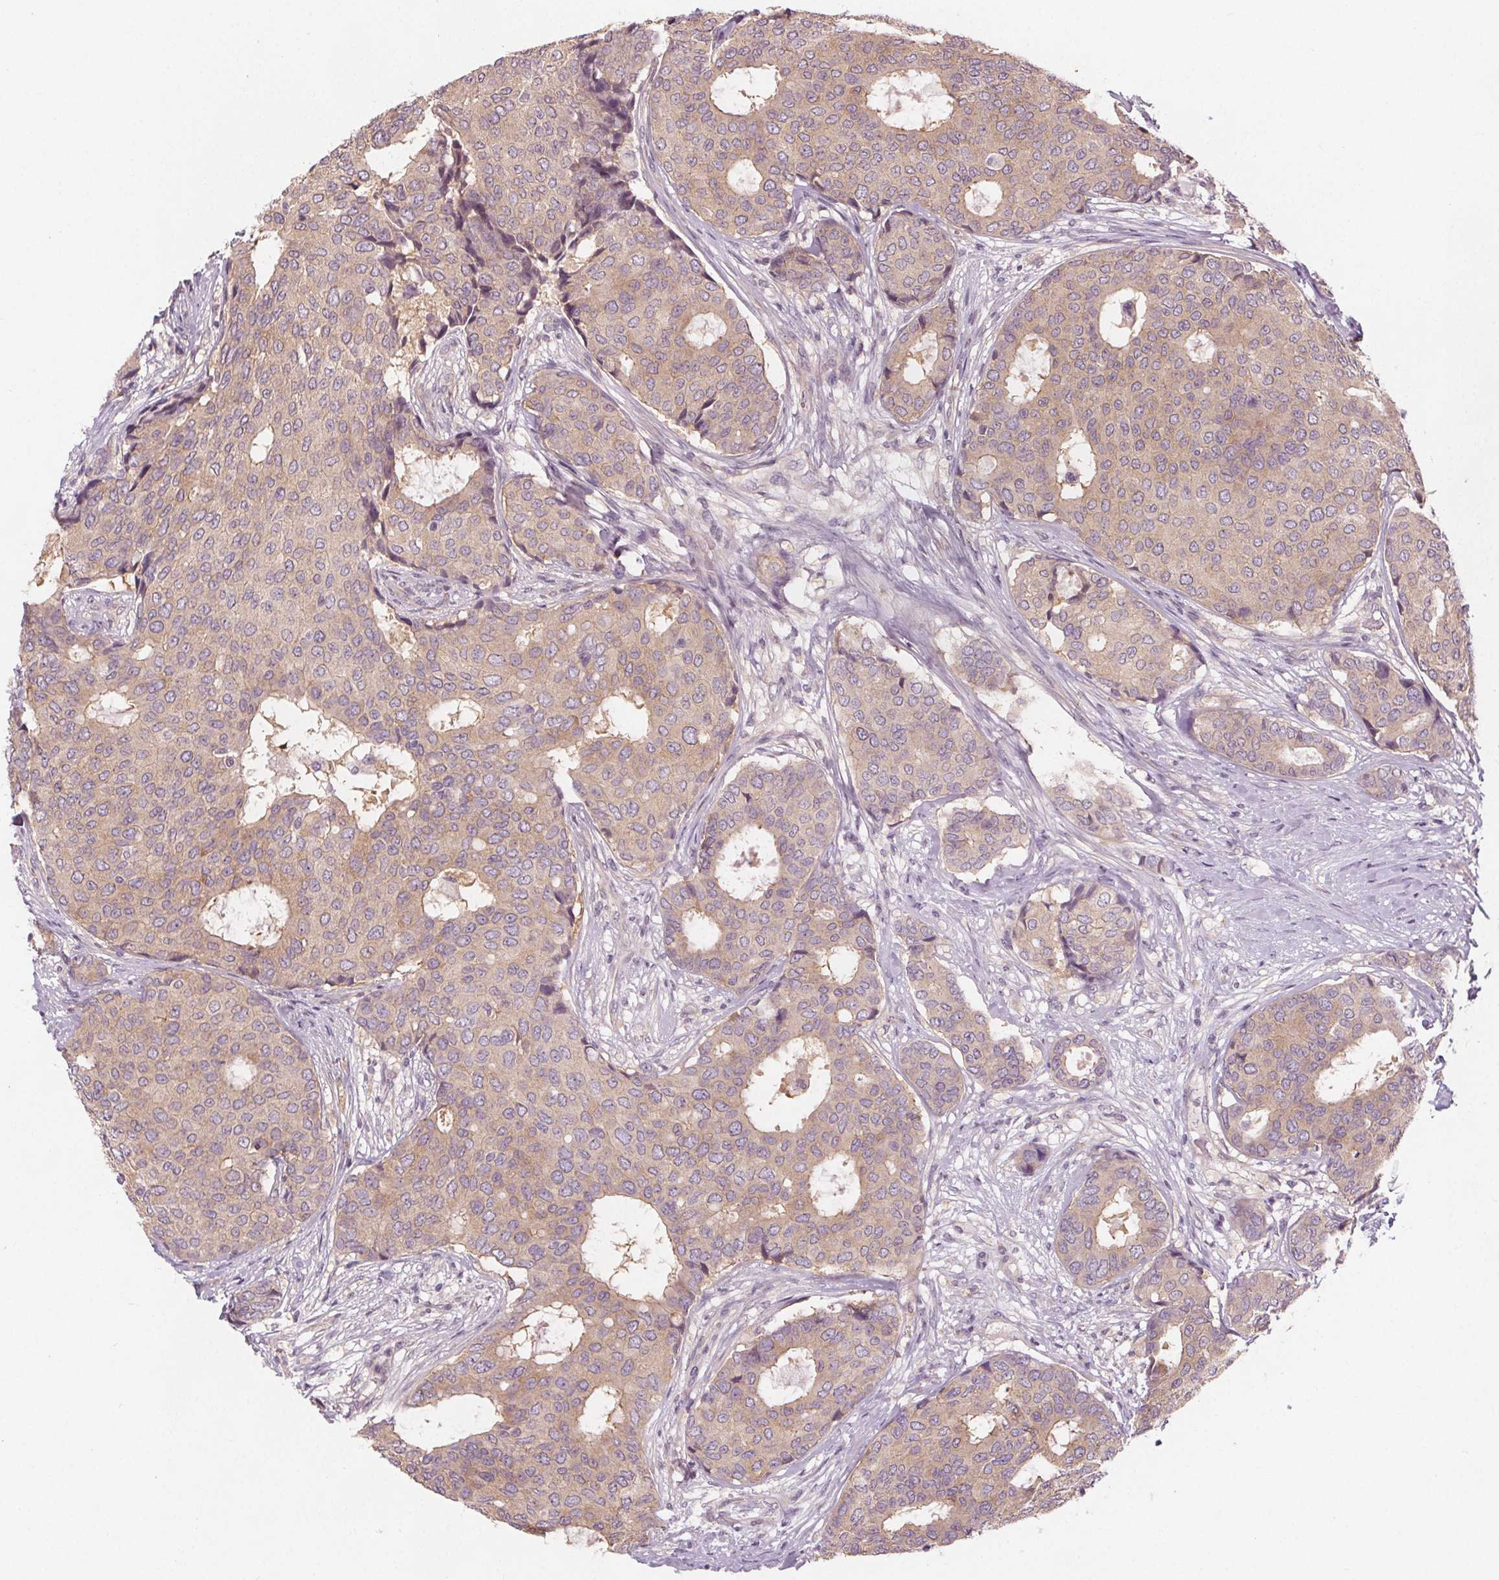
{"staining": {"intensity": "weak", "quantity": ">75%", "location": "cytoplasmic/membranous"}, "tissue": "breast cancer", "cell_type": "Tumor cells", "image_type": "cancer", "snomed": [{"axis": "morphology", "description": "Duct carcinoma"}, {"axis": "topography", "description": "Breast"}], "caption": "Human breast cancer stained for a protein (brown) shows weak cytoplasmic/membranous positive expression in approximately >75% of tumor cells.", "gene": "VNN1", "patient": {"sex": "female", "age": 75}}